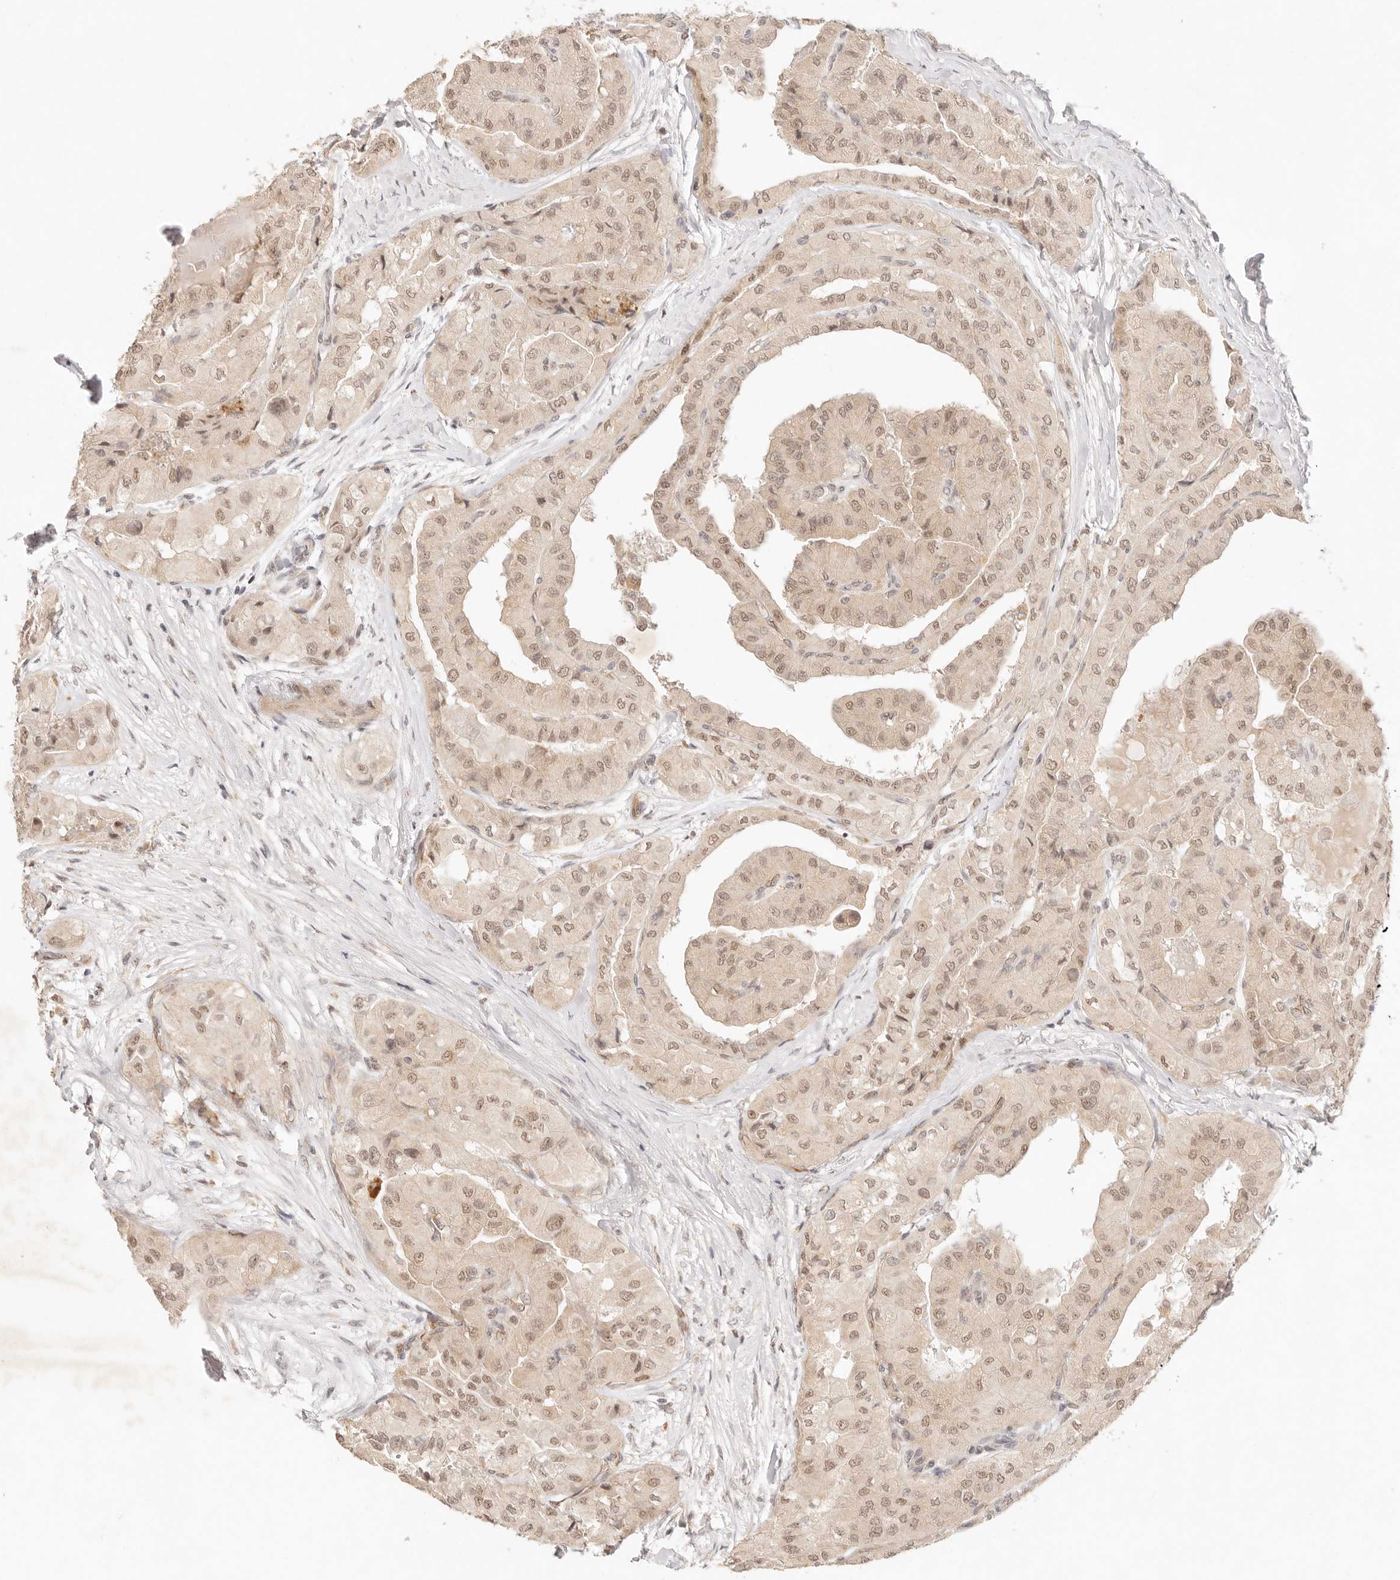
{"staining": {"intensity": "weak", "quantity": ">75%", "location": "nuclear"}, "tissue": "thyroid cancer", "cell_type": "Tumor cells", "image_type": "cancer", "snomed": [{"axis": "morphology", "description": "Papillary adenocarcinoma, NOS"}, {"axis": "topography", "description": "Thyroid gland"}], "caption": "A low amount of weak nuclear expression is identified in approximately >75% of tumor cells in thyroid cancer (papillary adenocarcinoma) tissue. (DAB (3,3'-diaminobenzidine) IHC, brown staining for protein, blue staining for nuclei).", "gene": "GPR156", "patient": {"sex": "female", "age": 59}}